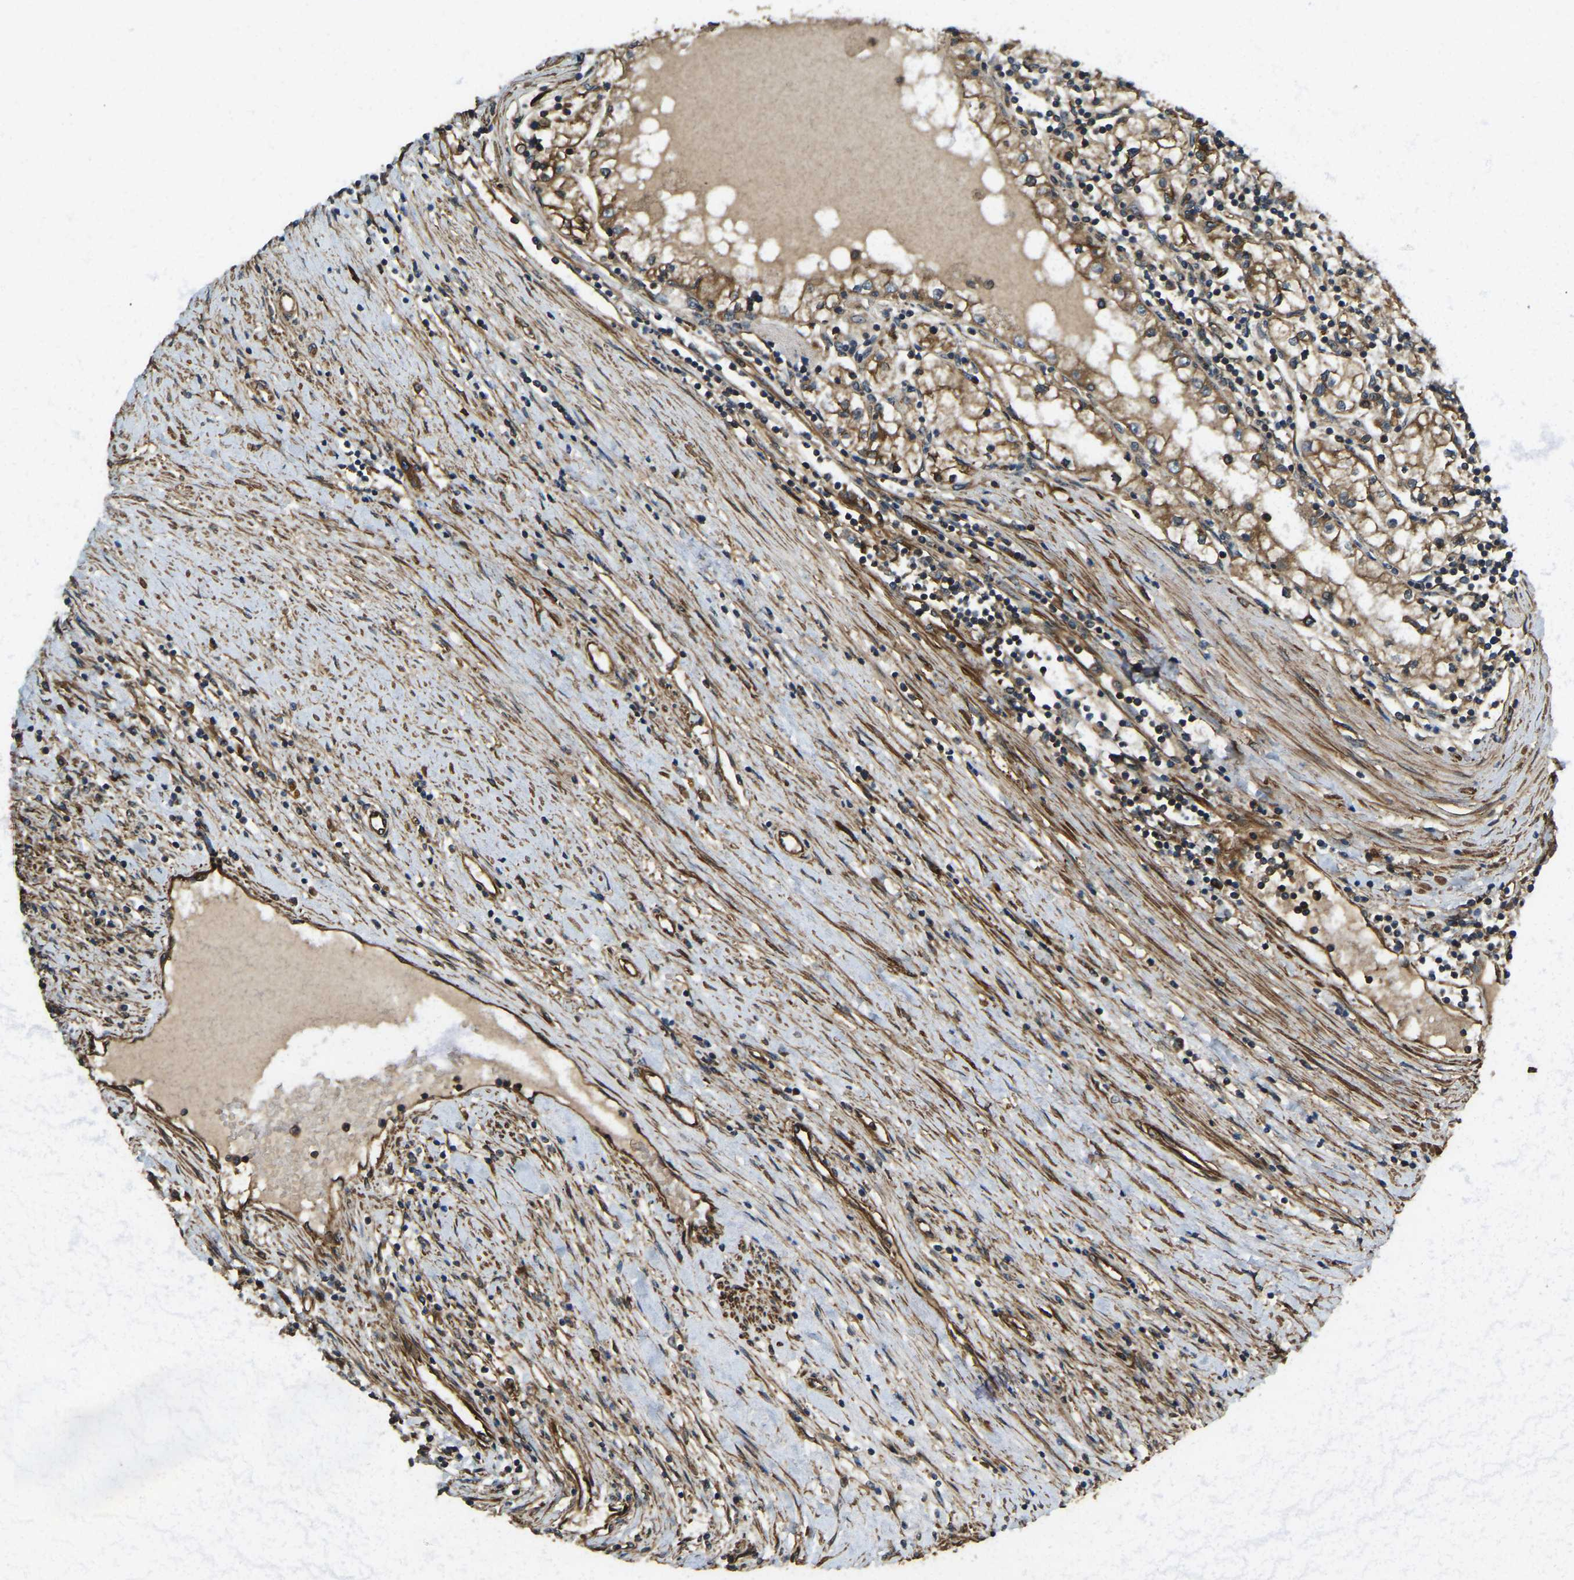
{"staining": {"intensity": "strong", "quantity": ">75%", "location": "cytoplasmic/membranous"}, "tissue": "renal cancer", "cell_type": "Tumor cells", "image_type": "cancer", "snomed": [{"axis": "morphology", "description": "Adenocarcinoma, NOS"}, {"axis": "topography", "description": "Kidney"}], "caption": "The micrograph displays staining of renal cancer, revealing strong cytoplasmic/membranous protein staining (brown color) within tumor cells.", "gene": "ERGIC1", "patient": {"sex": "male", "age": 68}}